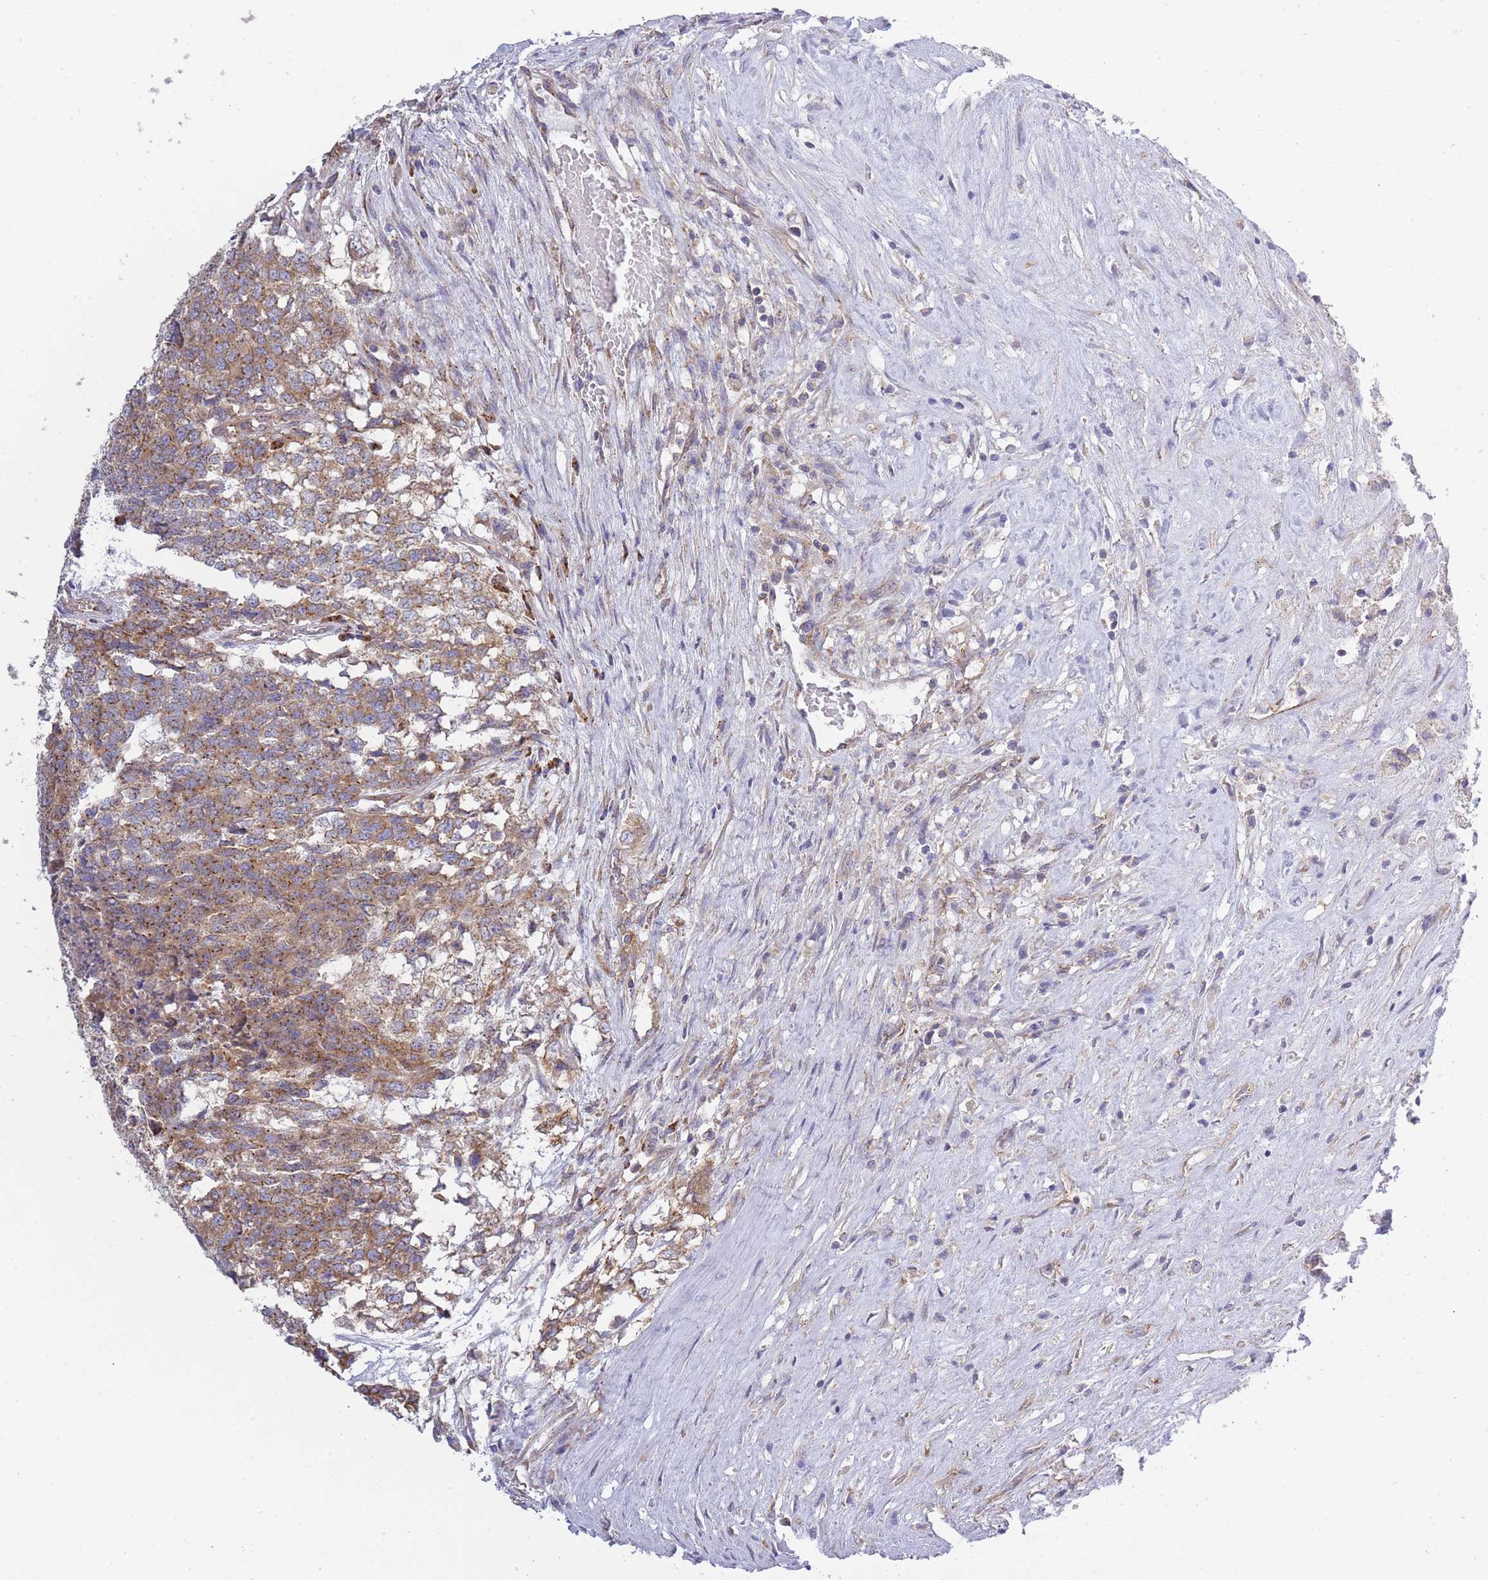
{"staining": {"intensity": "strong", "quantity": "25%-75%", "location": "cytoplasmic/membranous"}, "tissue": "testis cancer", "cell_type": "Tumor cells", "image_type": "cancer", "snomed": [{"axis": "morphology", "description": "Carcinoma, Embryonal, NOS"}, {"axis": "topography", "description": "Testis"}], "caption": "Immunohistochemistry (IHC) of testis cancer (embryonal carcinoma) shows high levels of strong cytoplasmic/membranous positivity in about 25%-75% of tumor cells.", "gene": "COPG2", "patient": {"sex": "male", "age": 23}}